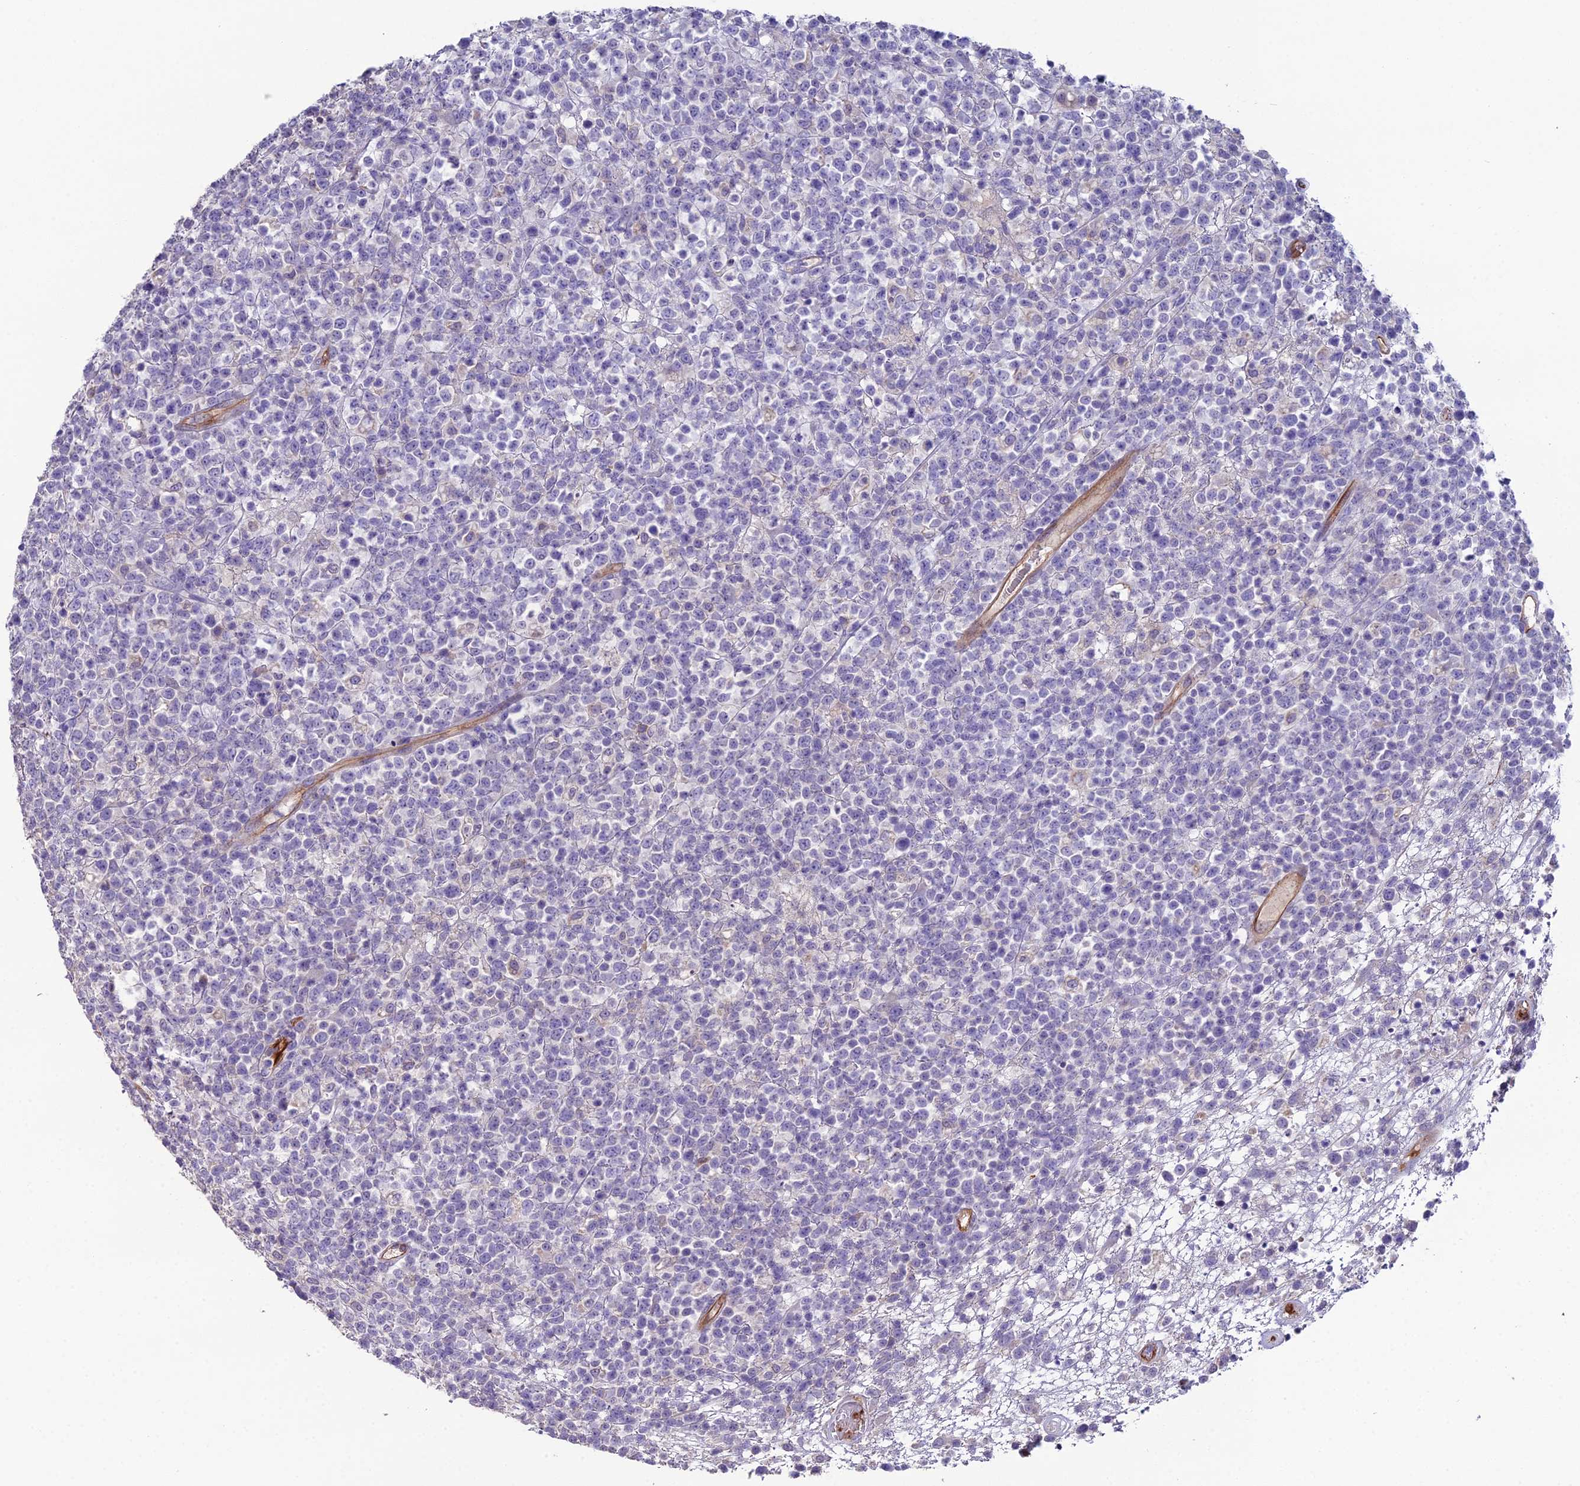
{"staining": {"intensity": "negative", "quantity": "none", "location": "none"}, "tissue": "lymphoma", "cell_type": "Tumor cells", "image_type": "cancer", "snomed": [{"axis": "morphology", "description": "Malignant lymphoma, non-Hodgkin's type, High grade"}, {"axis": "topography", "description": "Colon"}], "caption": "Immunohistochemical staining of human malignant lymphoma, non-Hodgkin's type (high-grade) displays no significant staining in tumor cells.", "gene": "CFAP47", "patient": {"sex": "female", "age": 53}}